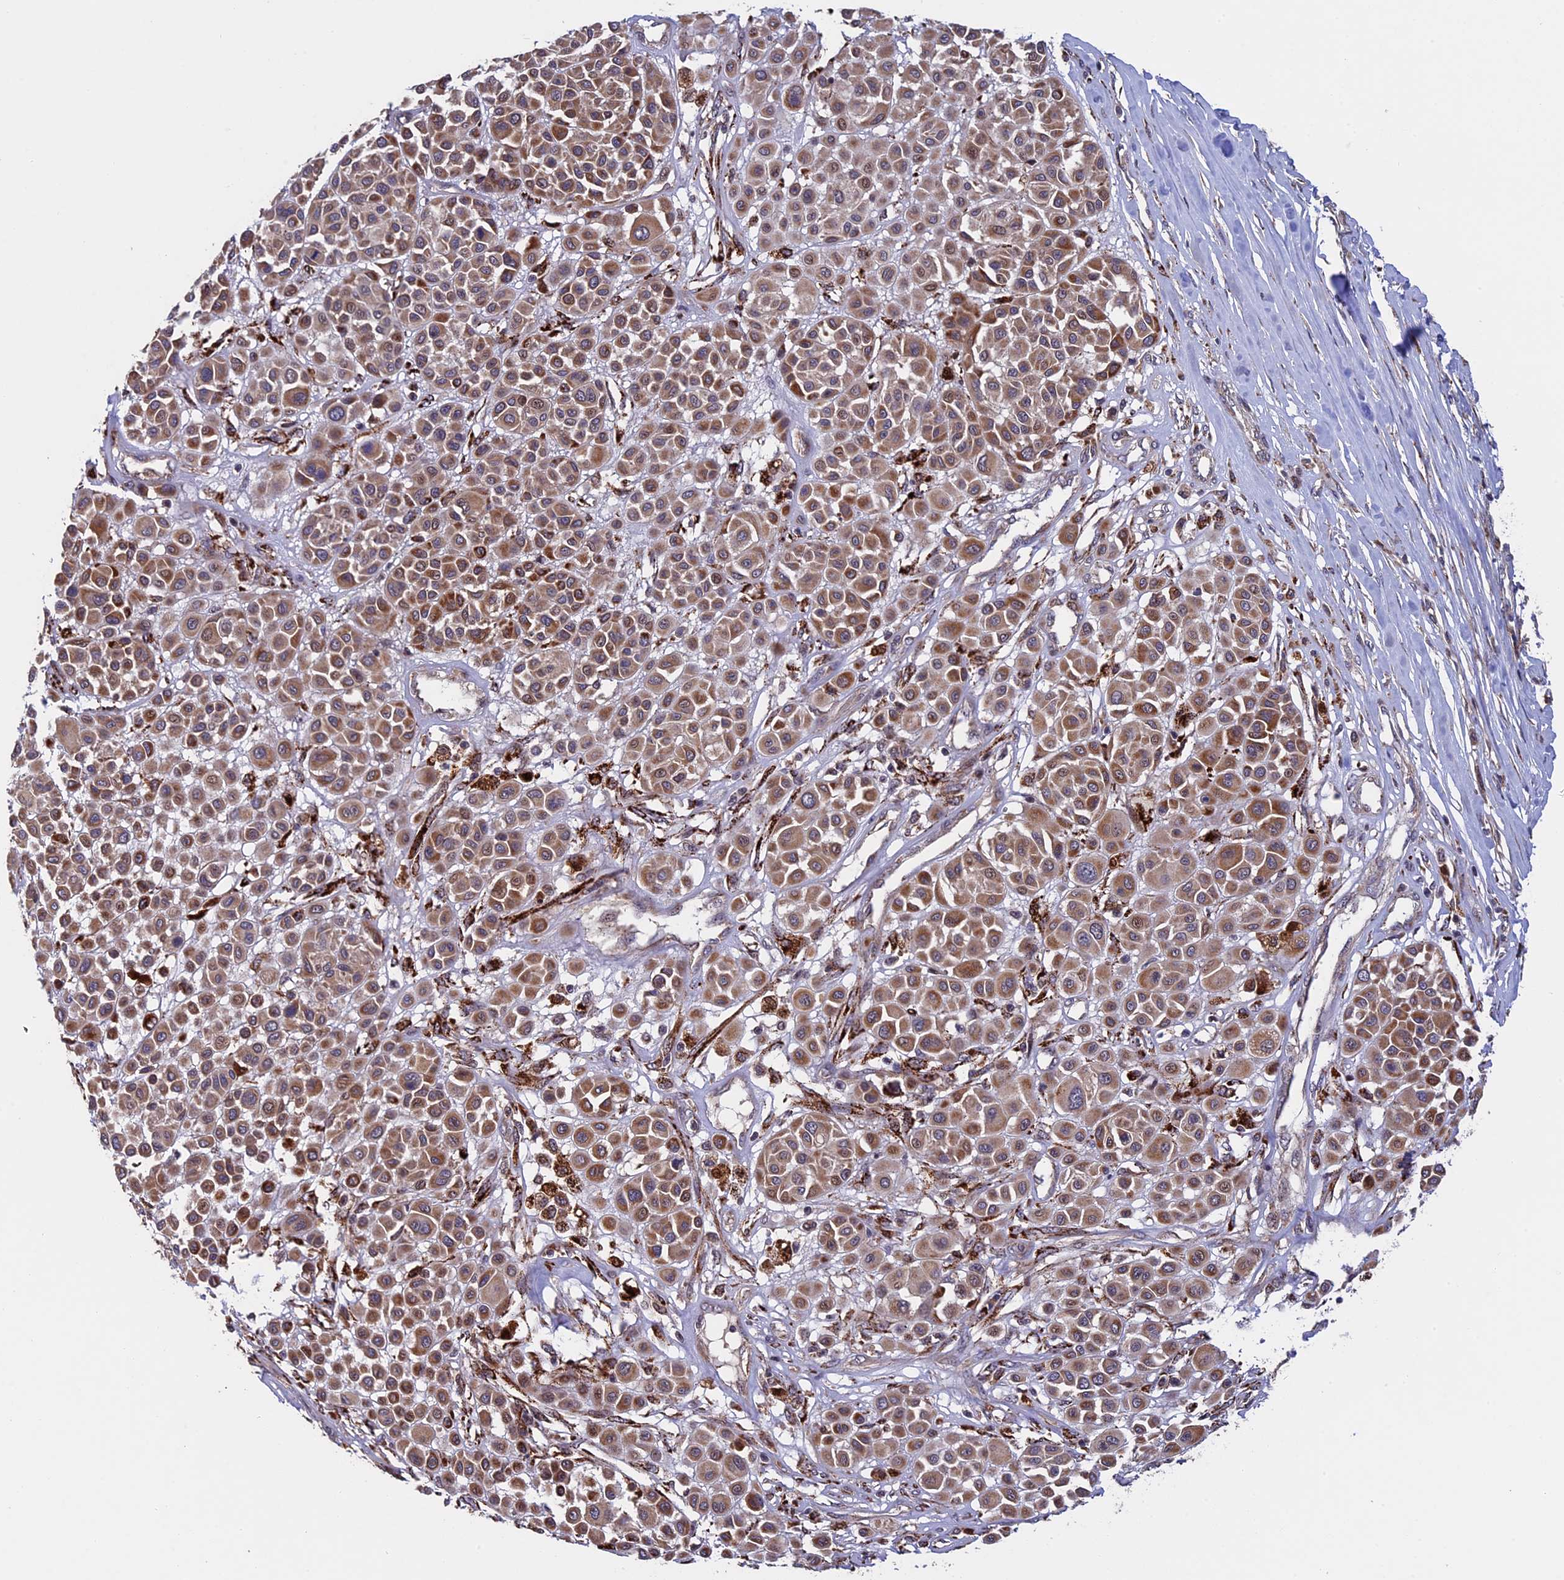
{"staining": {"intensity": "moderate", "quantity": ">75%", "location": "cytoplasmic/membranous"}, "tissue": "melanoma", "cell_type": "Tumor cells", "image_type": "cancer", "snomed": [{"axis": "morphology", "description": "Malignant melanoma, Metastatic site"}, {"axis": "topography", "description": "Soft tissue"}], "caption": "IHC photomicrograph of human melanoma stained for a protein (brown), which displays medium levels of moderate cytoplasmic/membranous staining in approximately >75% of tumor cells.", "gene": "RNF17", "patient": {"sex": "male", "age": 41}}